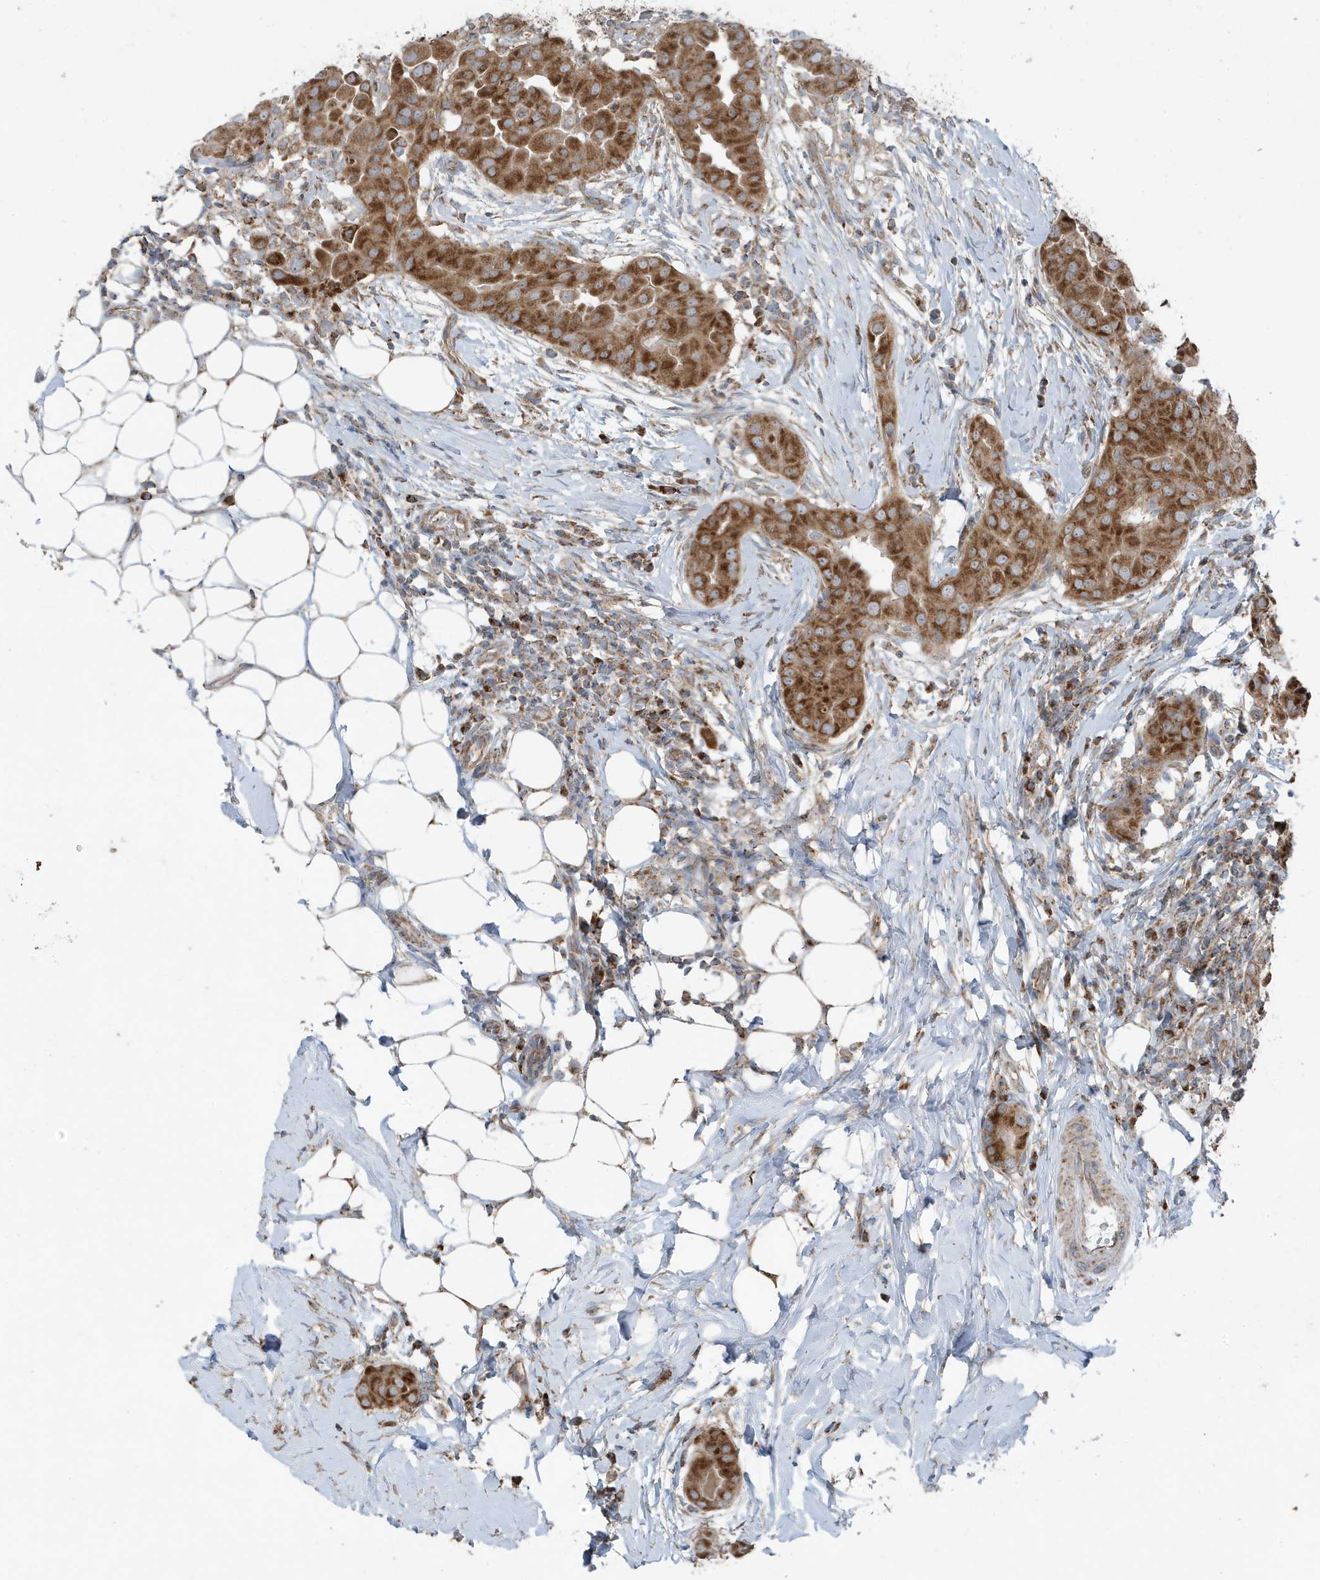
{"staining": {"intensity": "strong", "quantity": ">75%", "location": "cytoplasmic/membranous"}, "tissue": "thyroid cancer", "cell_type": "Tumor cells", "image_type": "cancer", "snomed": [{"axis": "morphology", "description": "Papillary adenocarcinoma, NOS"}, {"axis": "topography", "description": "Thyroid gland"}], "caption": "Protein staining of papillary adenocarcinoma (thyroid) tissue shows strong cytoplasmic/membranous positivity in about >75% of tumor cells.", "gene": "GOLGA4", "patient": {"sex": "male", "age": 33}}